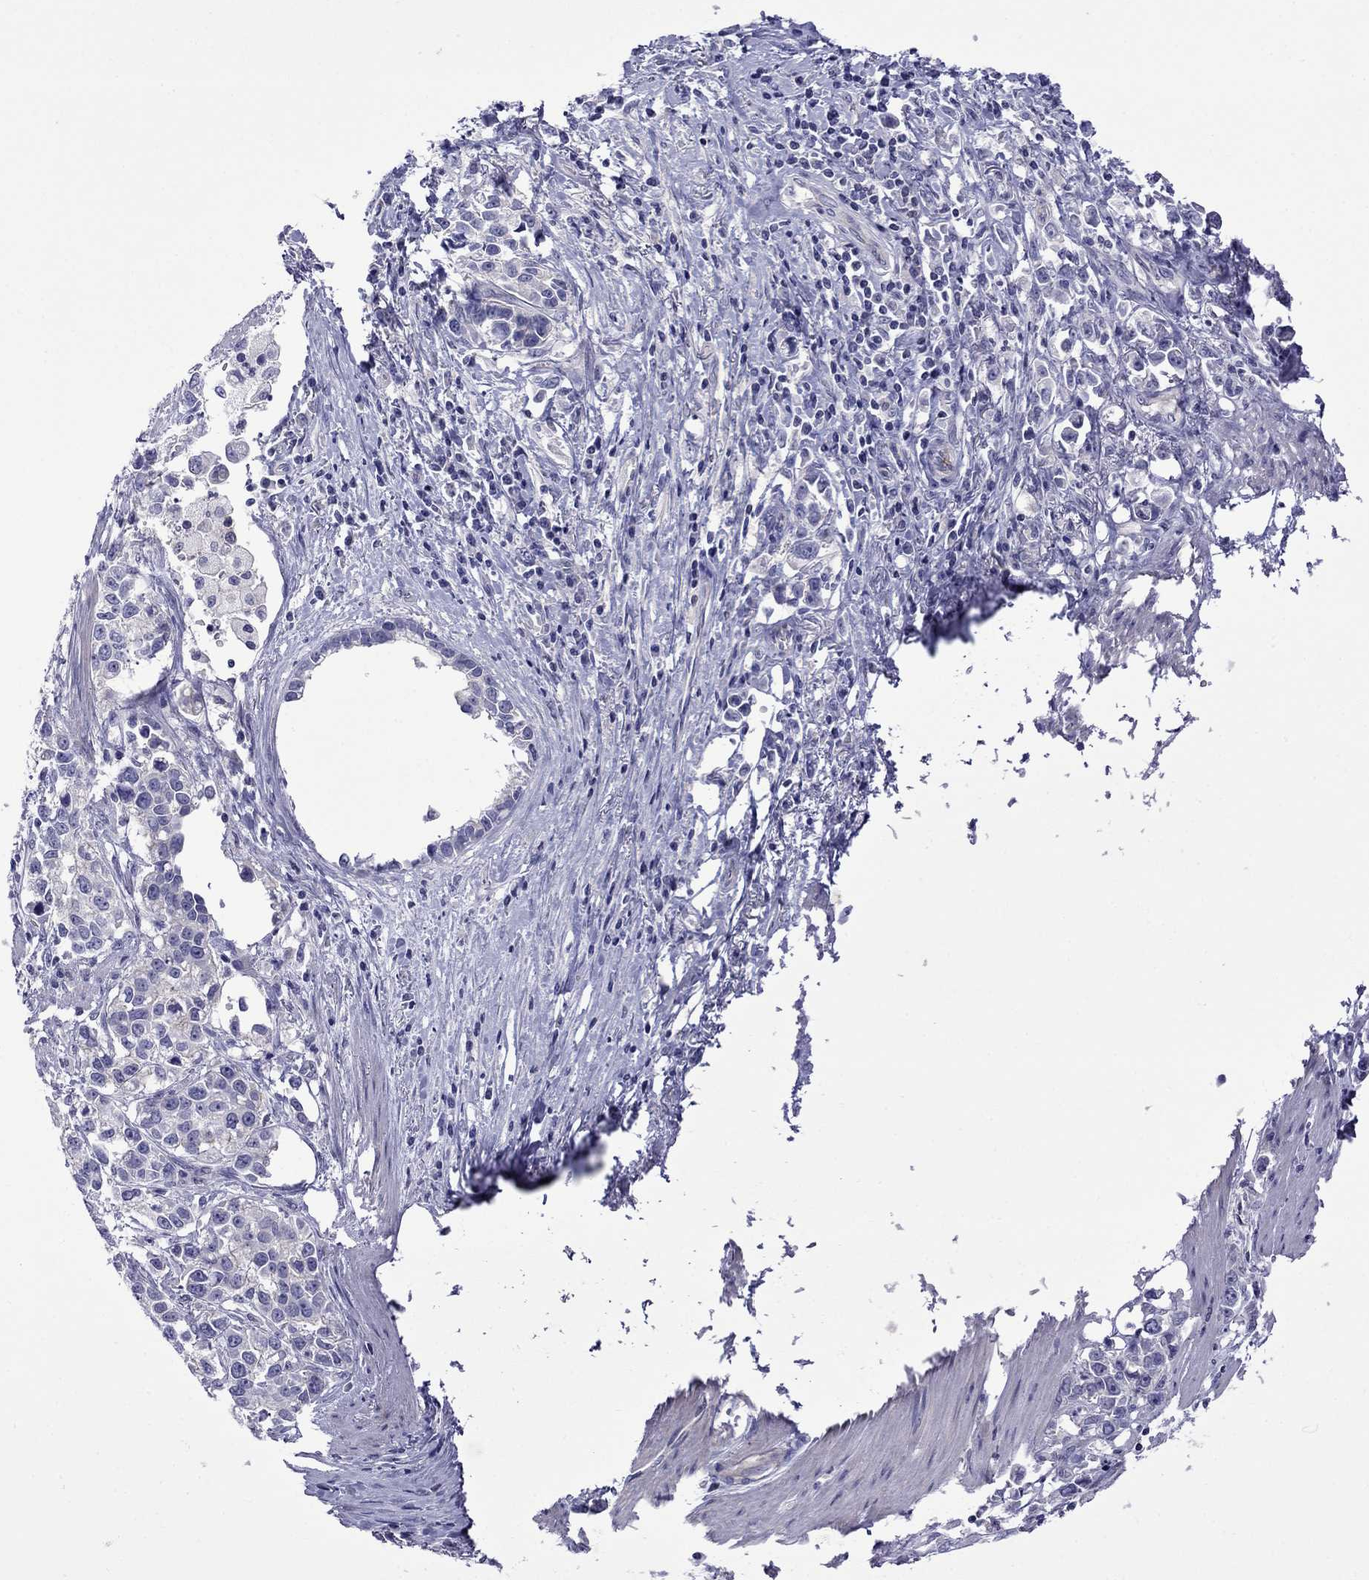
{"staining": {"intensity": "negative", "quantity": "none", "location": "none"}, "tissue": "stomach cancer", "cell_type": "Tumor cells", "image_type": "cancer", "snomed": [{"axis": "morphology", "description": "Adenocarcinoma, NOS"}, {"axis": "topography", "description": "Stomach"}], "caption": "A histopathology image of human stomach cancer is negative for staining in tumor cells. (Immunohistochemistry, brightfield microscopy, high magnification).", "gene": "STAR", "patient": {"sex": "male", "age": 93}}